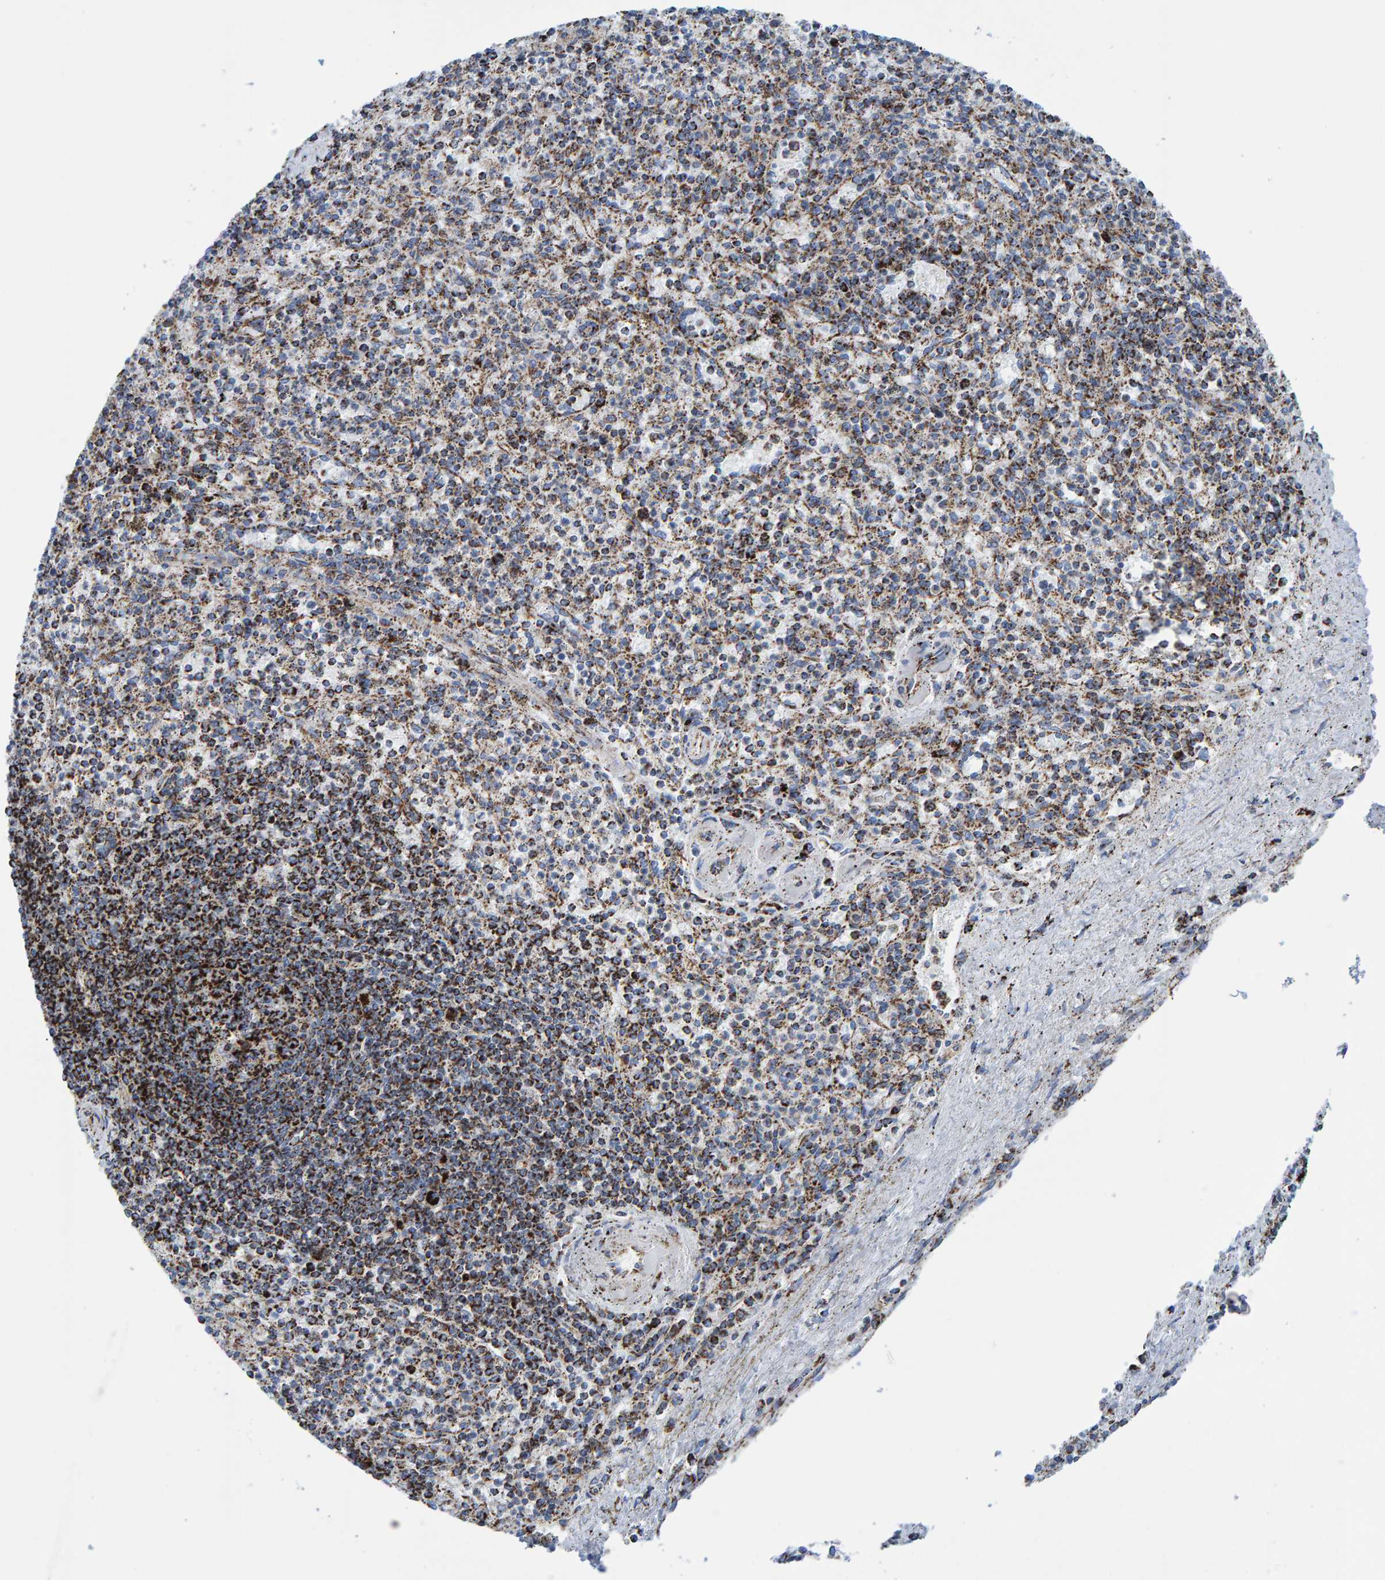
{"staining": {"intensity": "strong", "quantity": "25%-75%", "location": "cytoplasmic/membranous"}, "tissue": "spleen", "cell_type": "Cells in red pulp", "image_type": "normal", "snomed": [{"axis": "morphology", "description": "Normal tissue, NOS"}, {"axis": "topography", "description": "Spleen"}], "caption": "Strong cytoplasmic/membranous staining is appreciated in approximately 25%-75% of cells in red pulp in normal spleen.", "gene": "ENSG00000262660", "patient": {"sex": "male", "age": 72}}